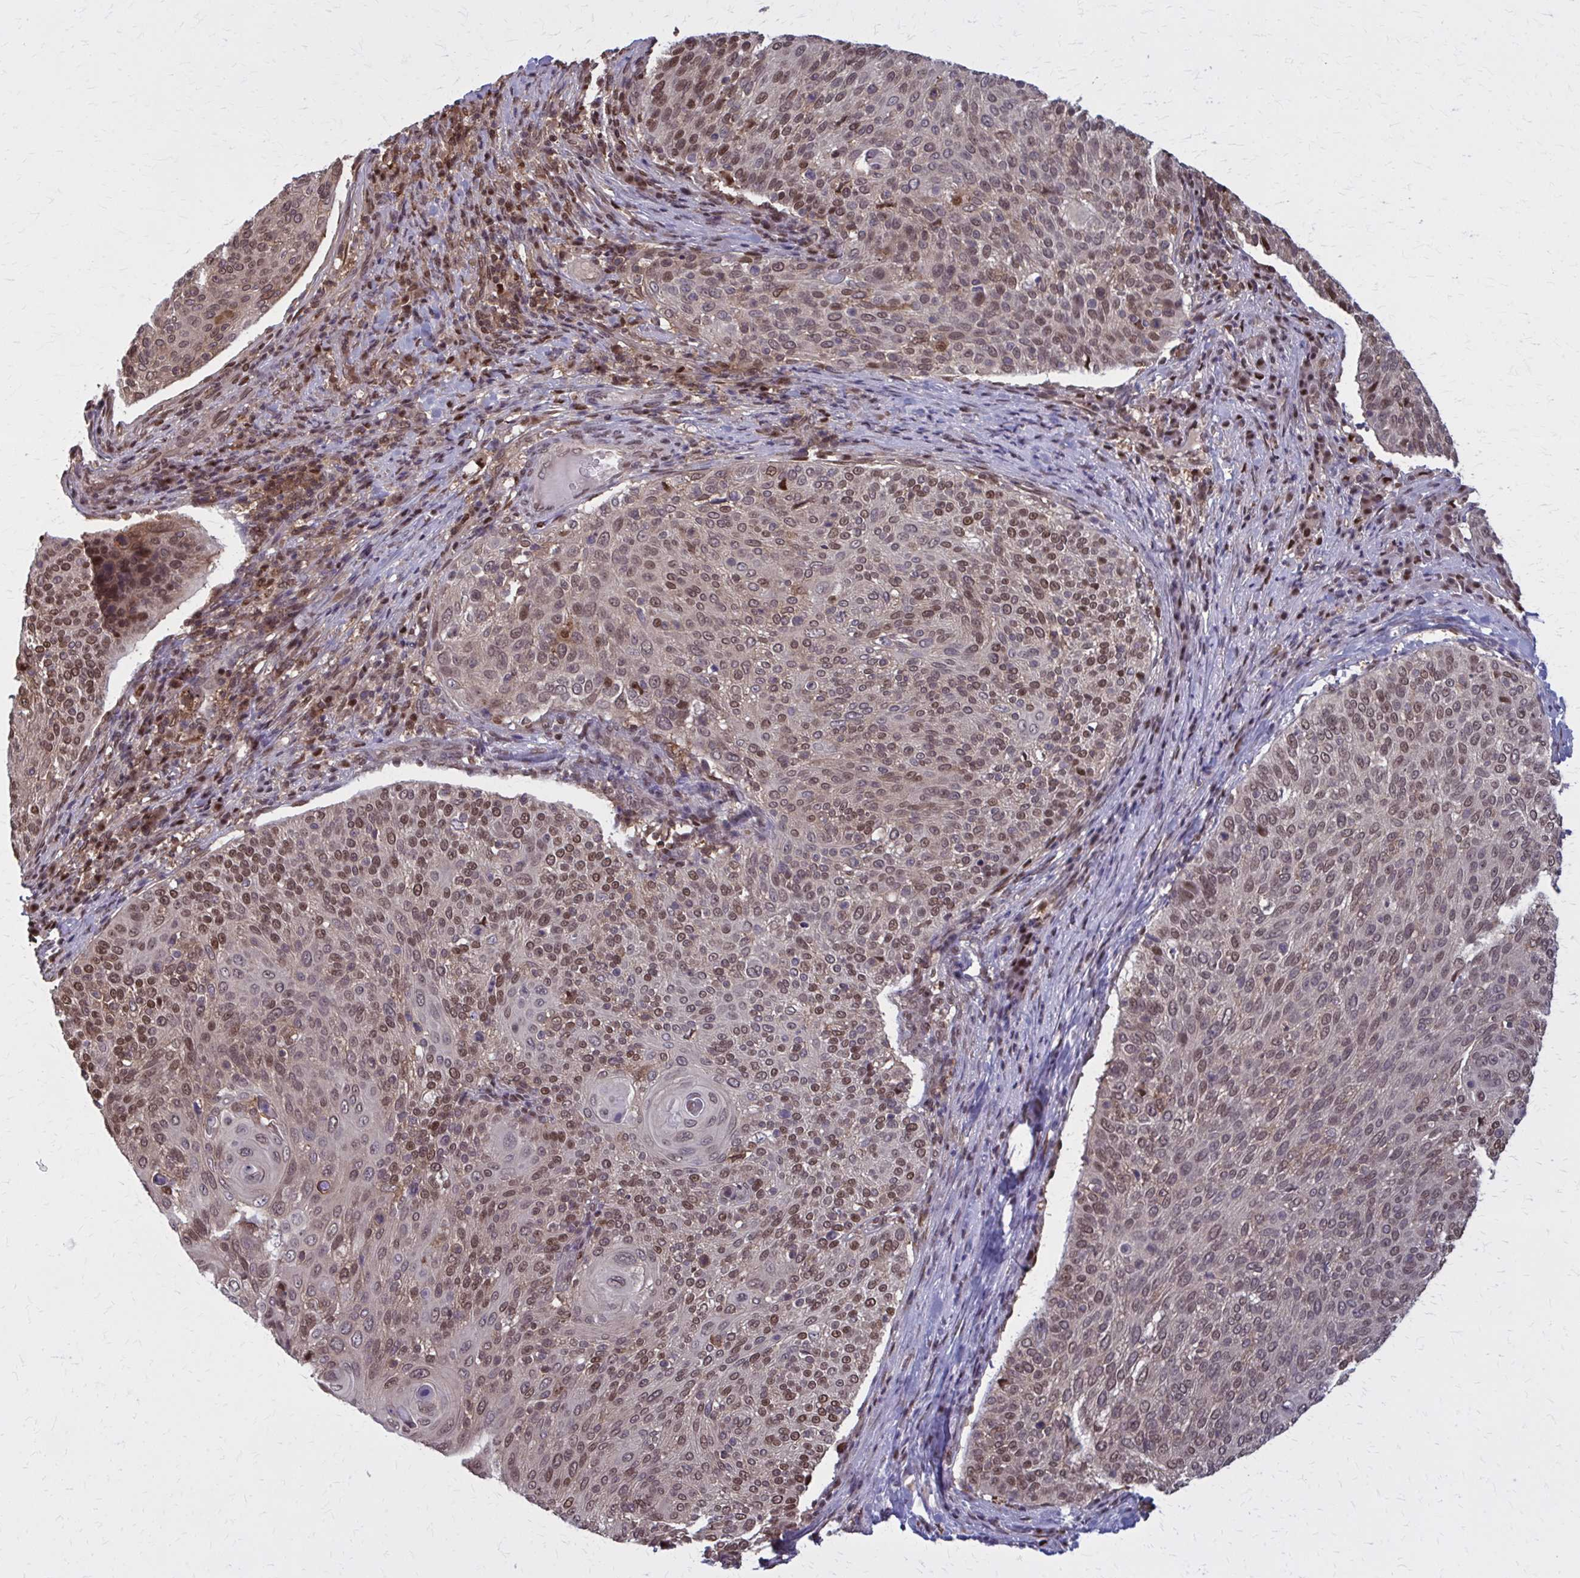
{"staining": {"intensity": "moderate", "quantity": ">75%", "location": "nuclear"}, "tissue": "cervical cancer", "cell_type": "Tumor cells", "image_type": "cancer", "snomed": [{"axis": "morphology", "description": "Squamous cell carcinoma, NOS"}, {"axis": "topography", "description": "Cervix"}], "caption": "An image showing moderate nuclear staining in about >75% of tumor cells in cervical cancer (squamous cell carcinoma), as visualized by brown immunohistochemical staining.", "gene": "MDH1", "patient": {"sex": "female", "age": 31}}